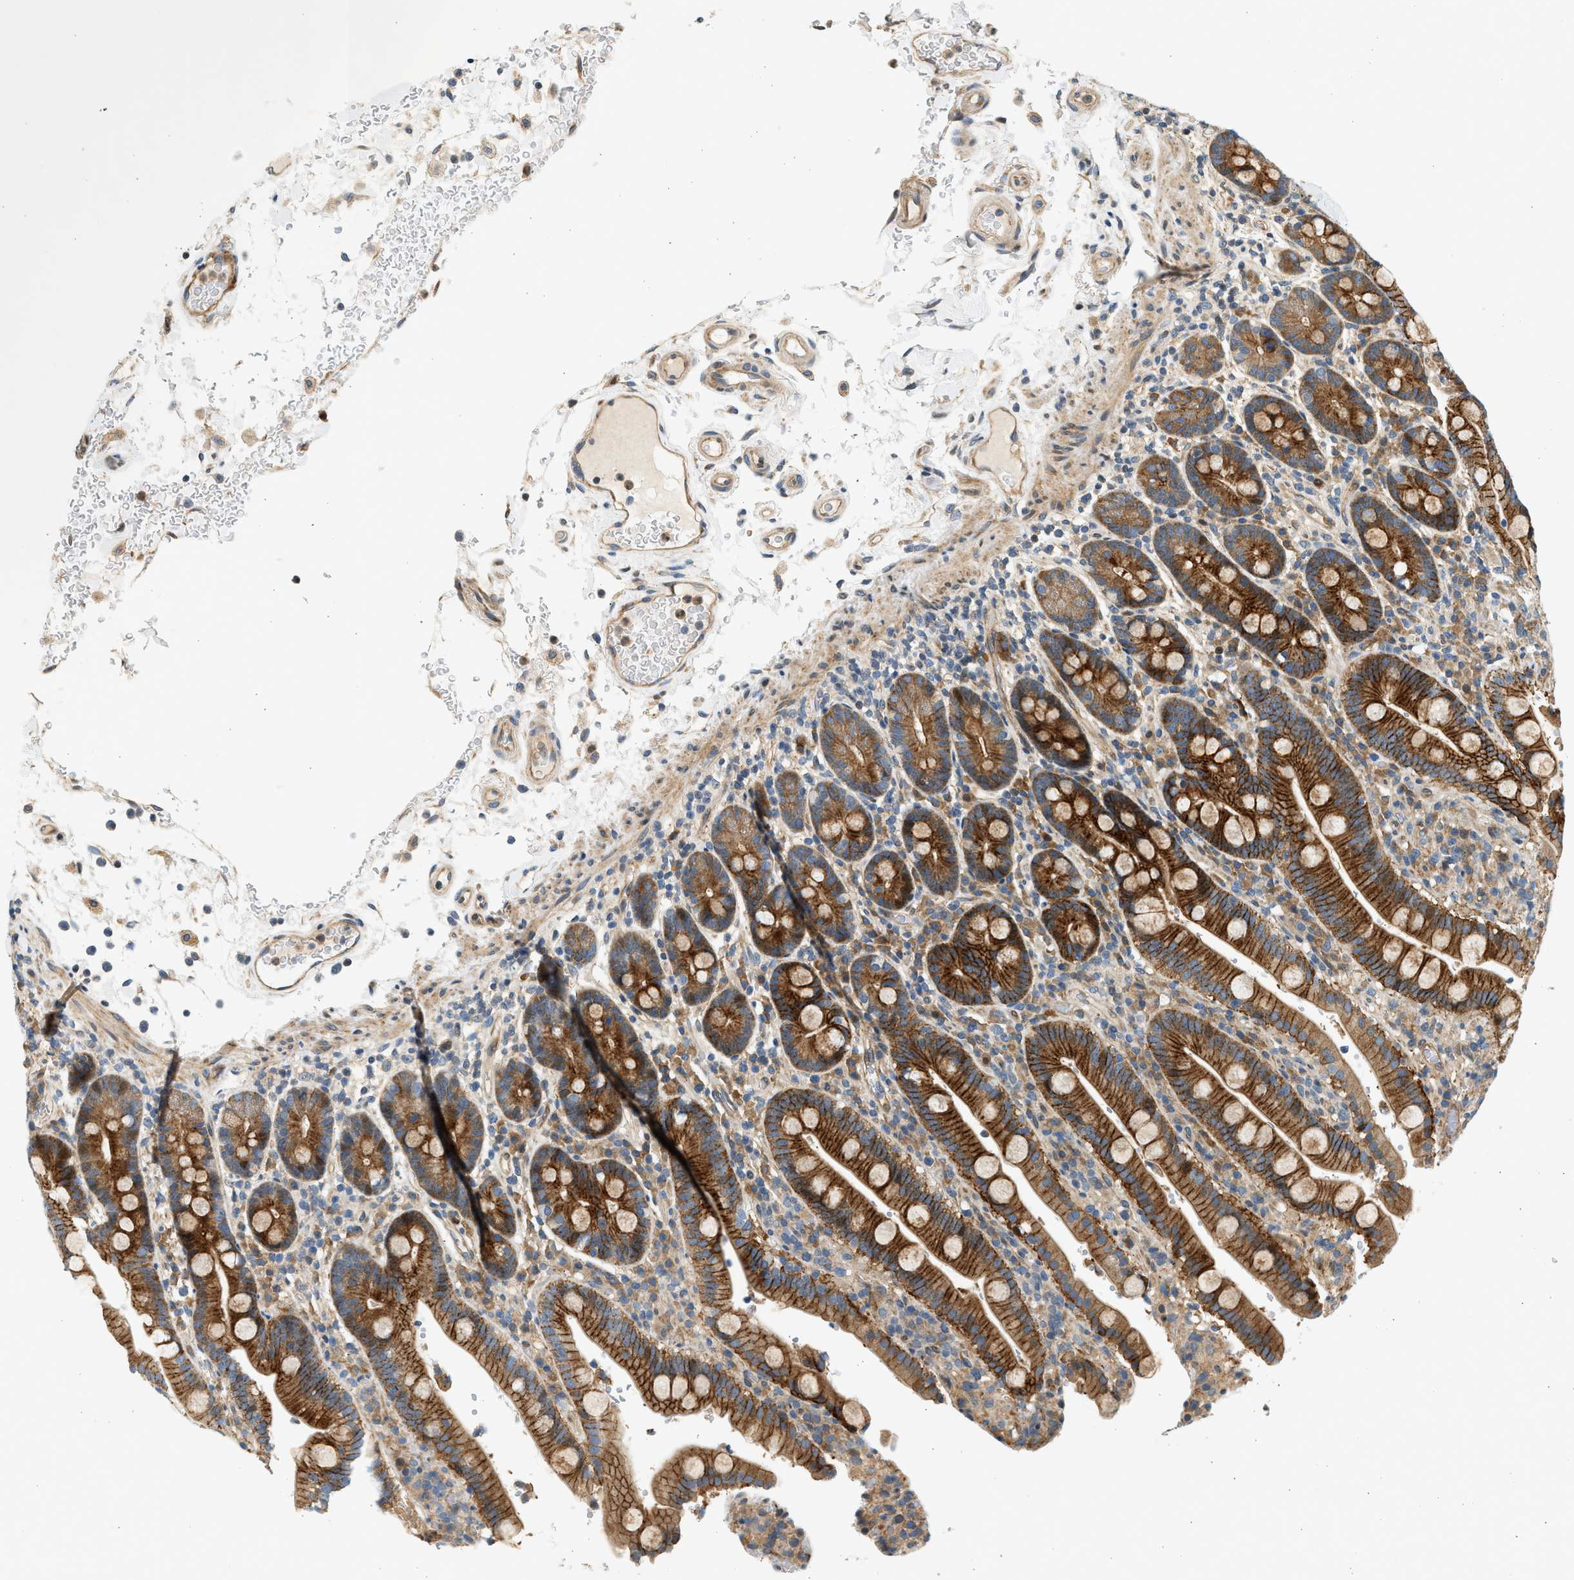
{"staining": {"intensity": "strong", "quantity": ">75%", "location": "cytoplasmic/membranous"}, "tissue": "duodenum", "cell_type": "Glandular cells", "image_type": "normal", "snomed": [{"axis": "morphology", "description": "Normal tissue, NOS"}, {"axis": "topography", "description": "Small intestine, NOS"}], "caption": "Immunohistochemistry image of unremarkable duodenum: duodenum stained using immunohistochemistry exhibits high levels of strong protein expression localized specifically in the cytoplasmic/membranous of glandular cells, appearing as a cytoplasmic/membranous brown color.", "gene": "NRSN2", "patient": {"sex": "female", "age": 71}}